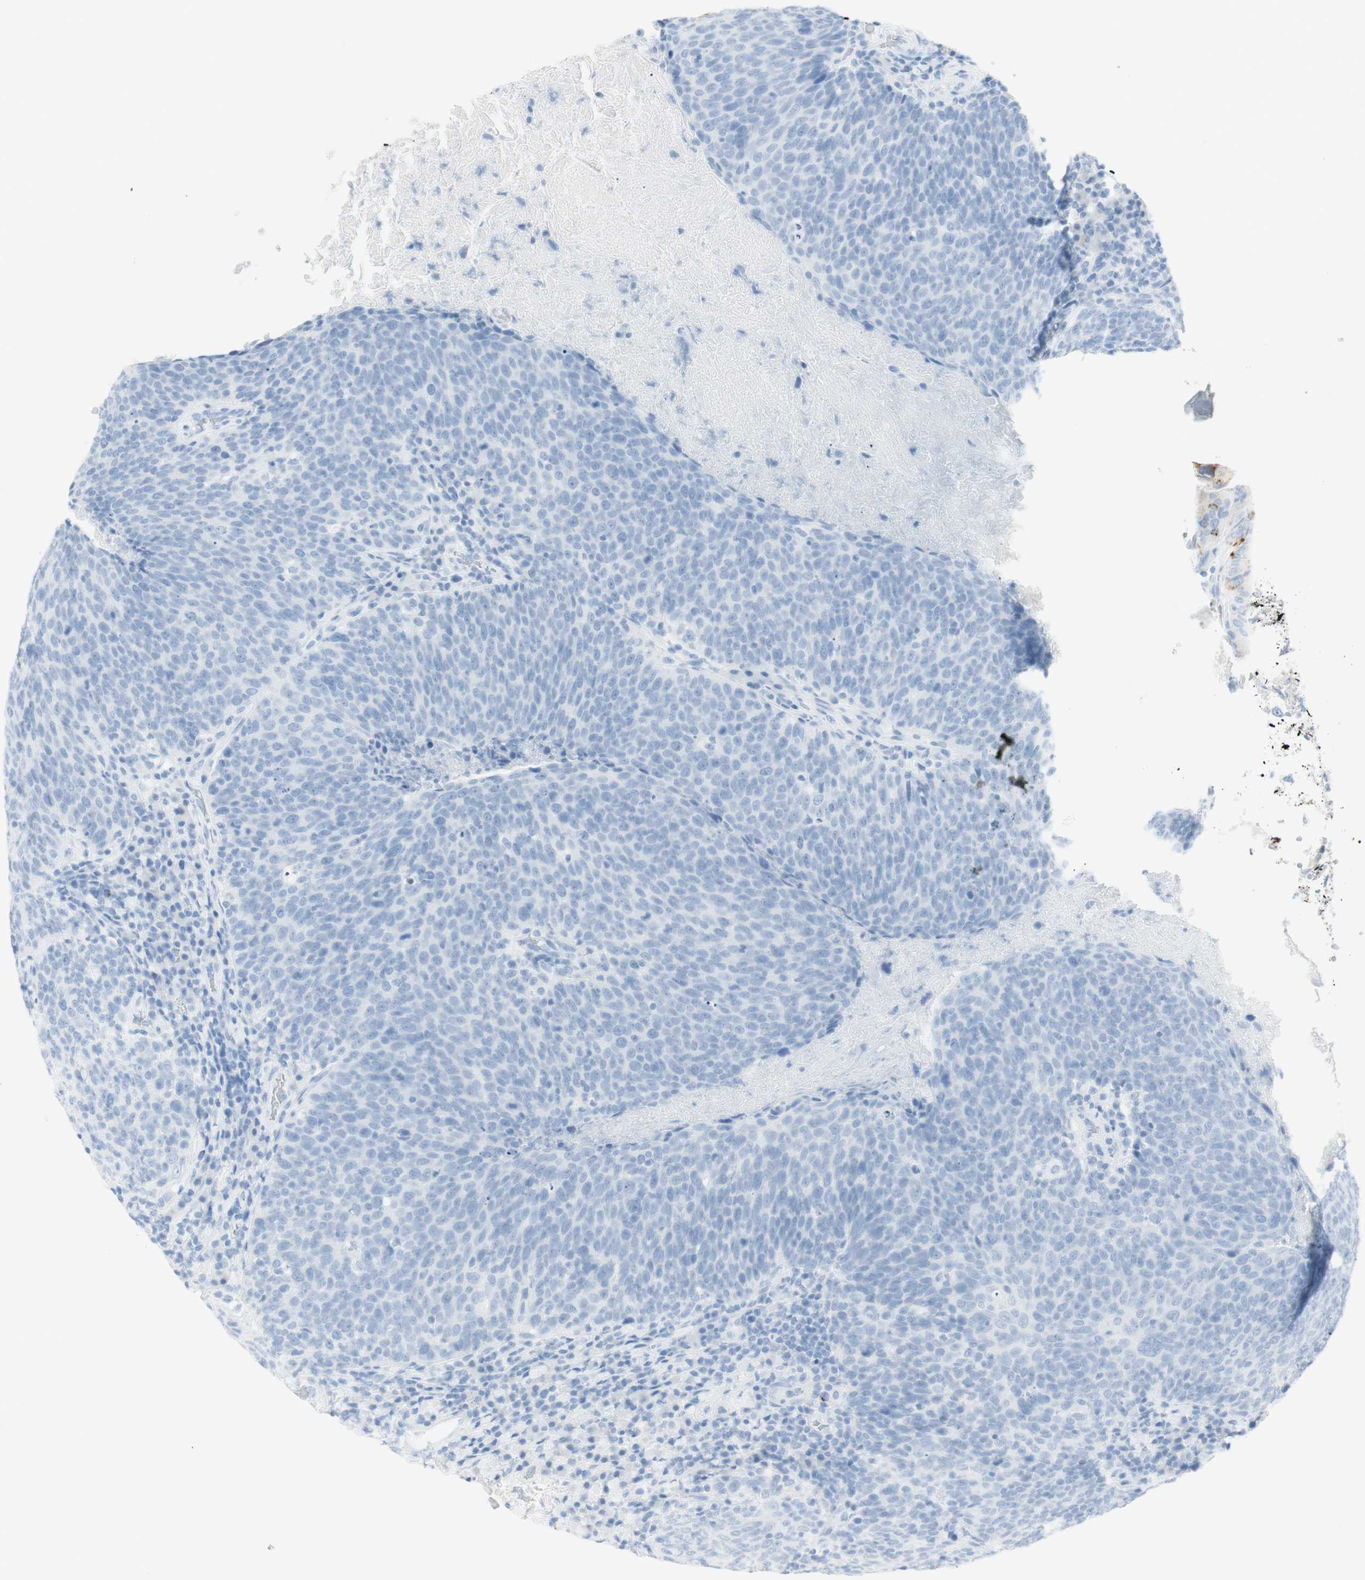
{"staining": {"intensity": "negative", "quantity": "none", "location": "none"}, "tissue": "head and neck cancer", "cell_type": "Tumor cells", "image_type": "cancer", "snomed": [{"axis": "morphology", "description": "Squamous cell carcinoma, NOS"}, {"axis": "morphology", "description": "Squamous cell carcinoma, metastatic, NOS"}, {"axis": "topography", "description": "Lymph node"}, {"axis": "topography", "description": "Head-Neck"}], "caption": "There is no significant positivity in tumor cells of head and neck cancer.", "gene": "NAPSA", "patient": {"sex": "male", "age": 62}}